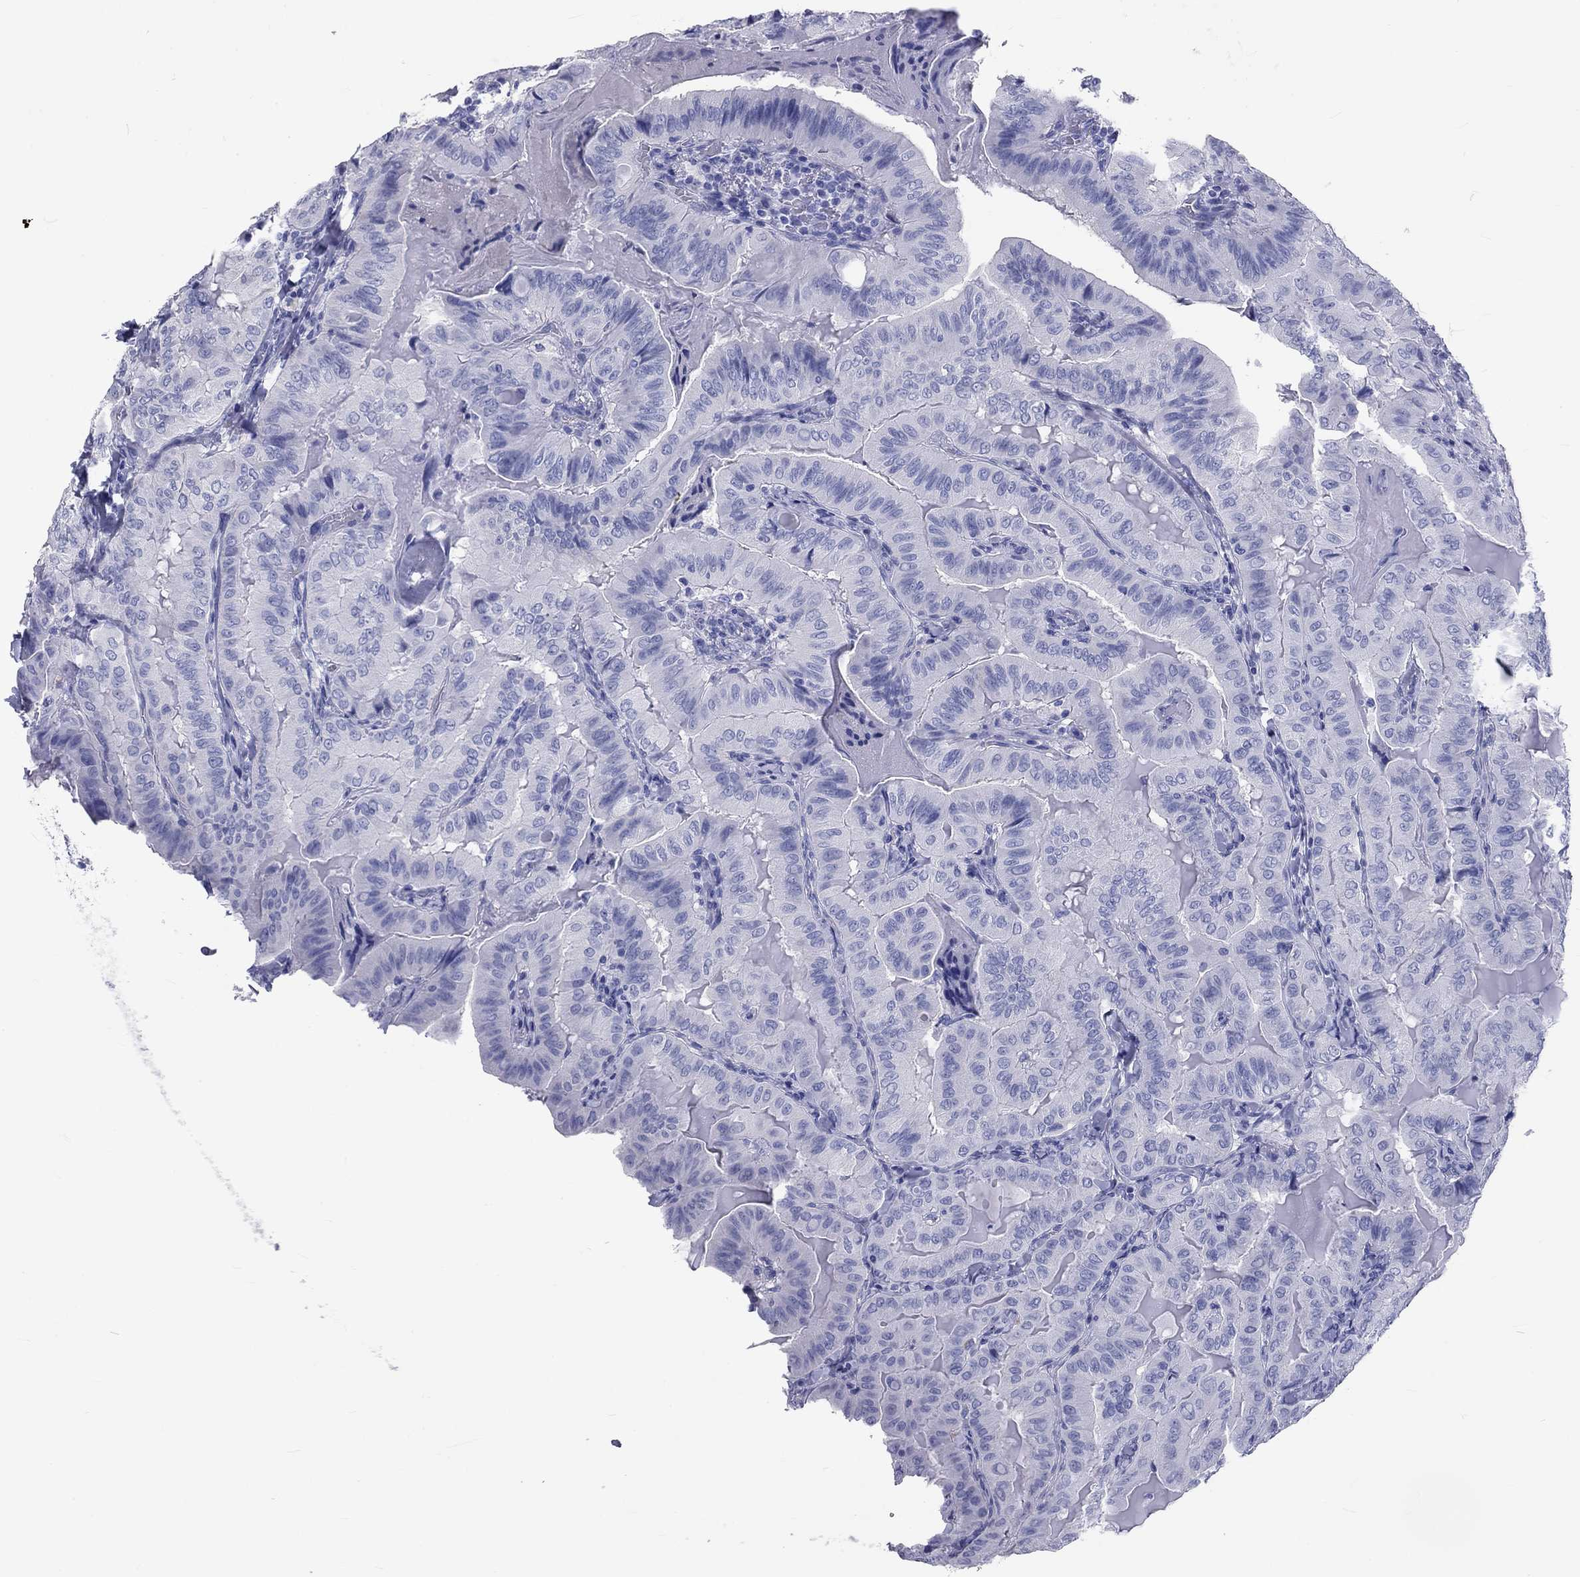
{"staining": {"intensity": "negative", "quantity": "none", "location": "none"}, "tissue": "thyroid cancer", "cell_type": "Tumor cells", "image_type": "cancer", "snomed": [{"axis": "morphology", "description": "Papillary adenocarcinoma, NOS"}, {"axis": "topography", "description": "Thyroid gland"}], "caption": "Immunohistochemical staining of human papillary adenocarcinoma (thyroid) demonstrates no significant positivity in tumor cells.", "gene": "DNALI1", "patient": {"sex": "female", "age": 68}}